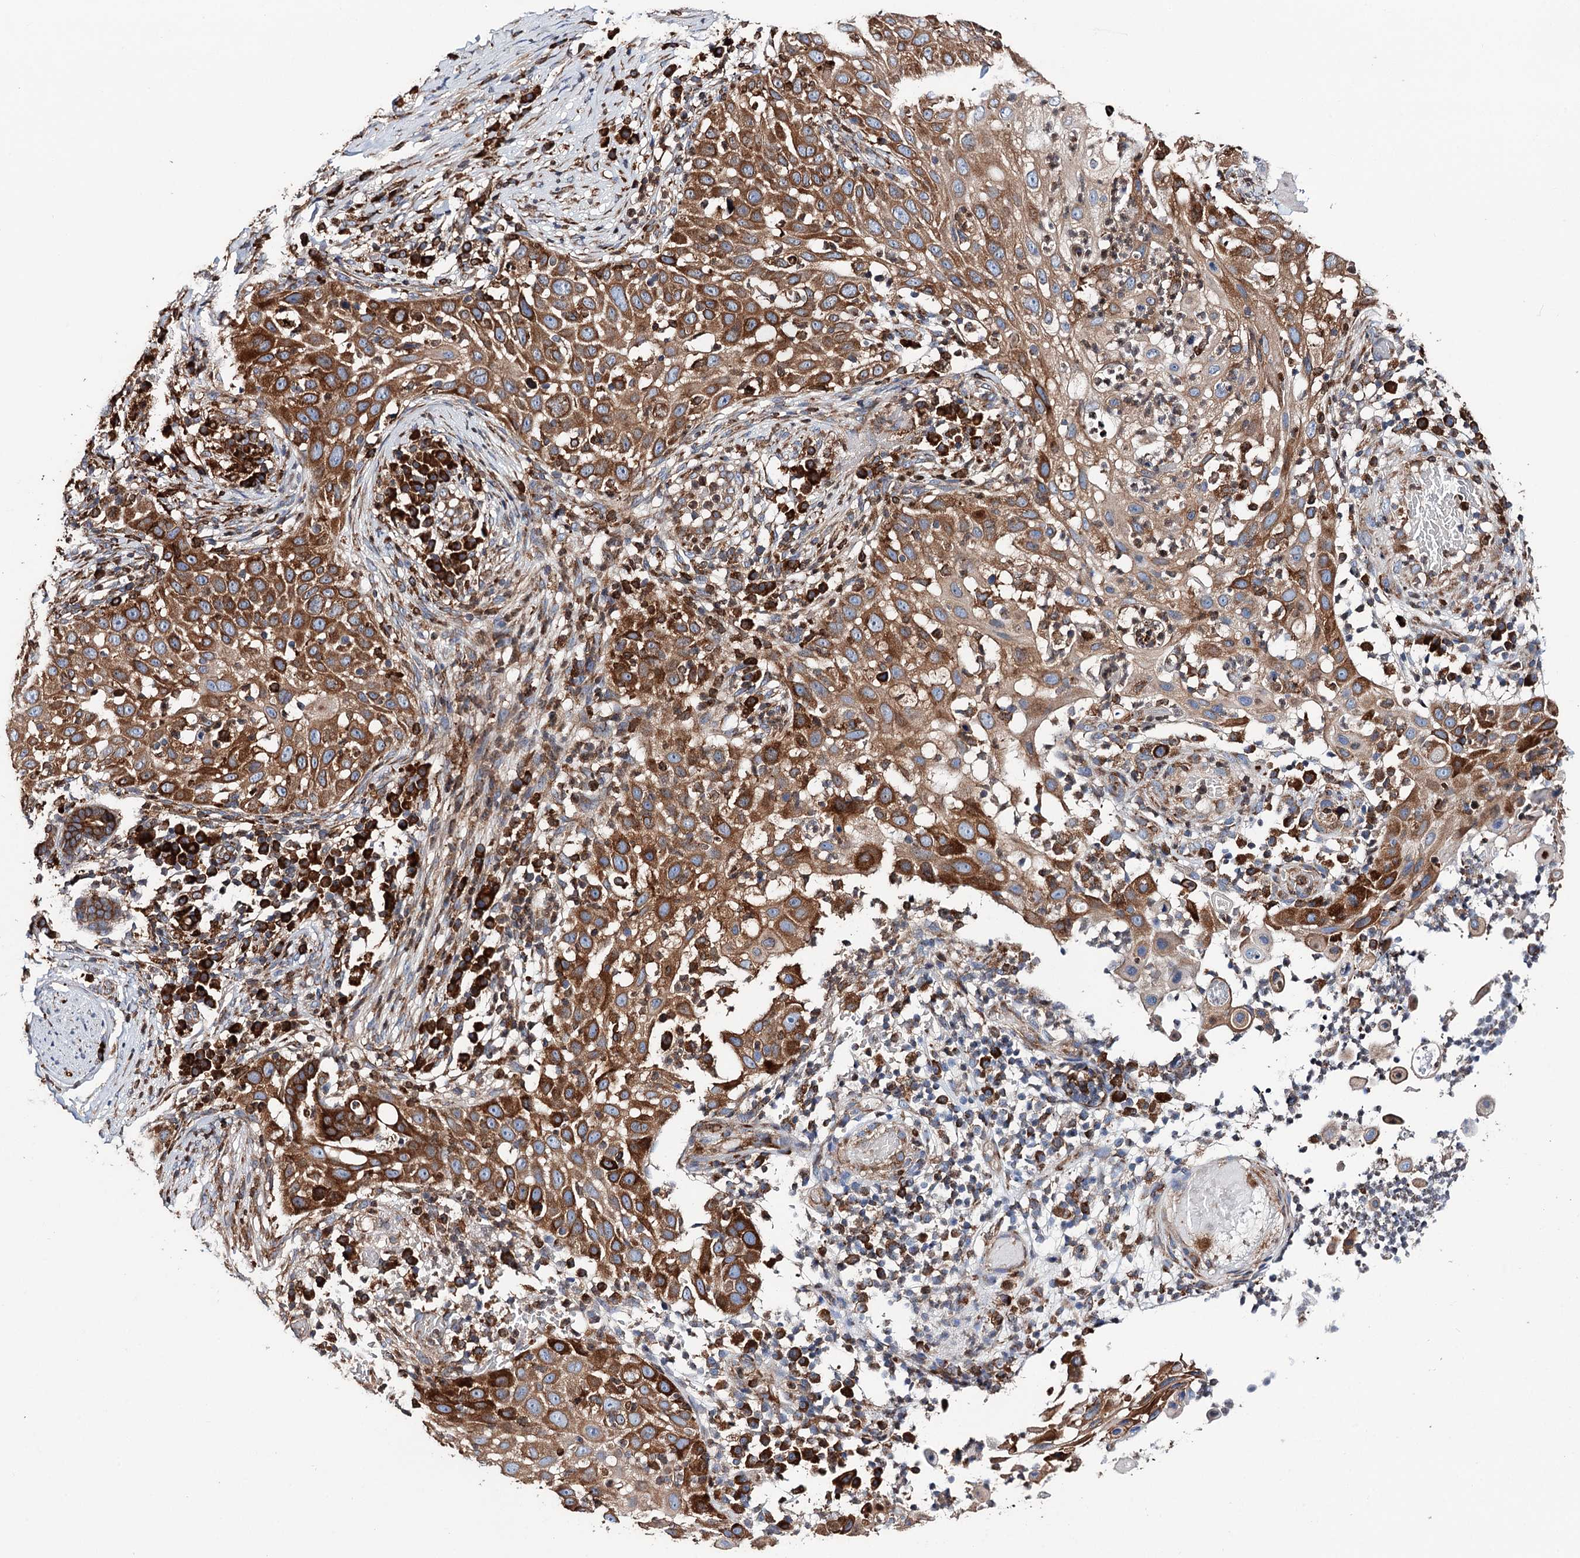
{"staining": {"intensity": "strong", "quantity": ">75%", "location": "cytoplasmic/membranous"}, "tissue": "skin cancer", "cell_type": "Tumor cells", "image_type": "cancer", "snomed": [{"axis": "morphology", "description": "Squamous cell carcinoma, NOS"}, {"axis": "topography", "description": "Skin"}], "caption": "Protein positivity by immunohistochemistry exhibits strong cytoplasmic/membranous expression in approximately >75% of tumor cells in skin cancer.", "gene": "ERP29", "patient": {"sex": "female", "age": 44}}